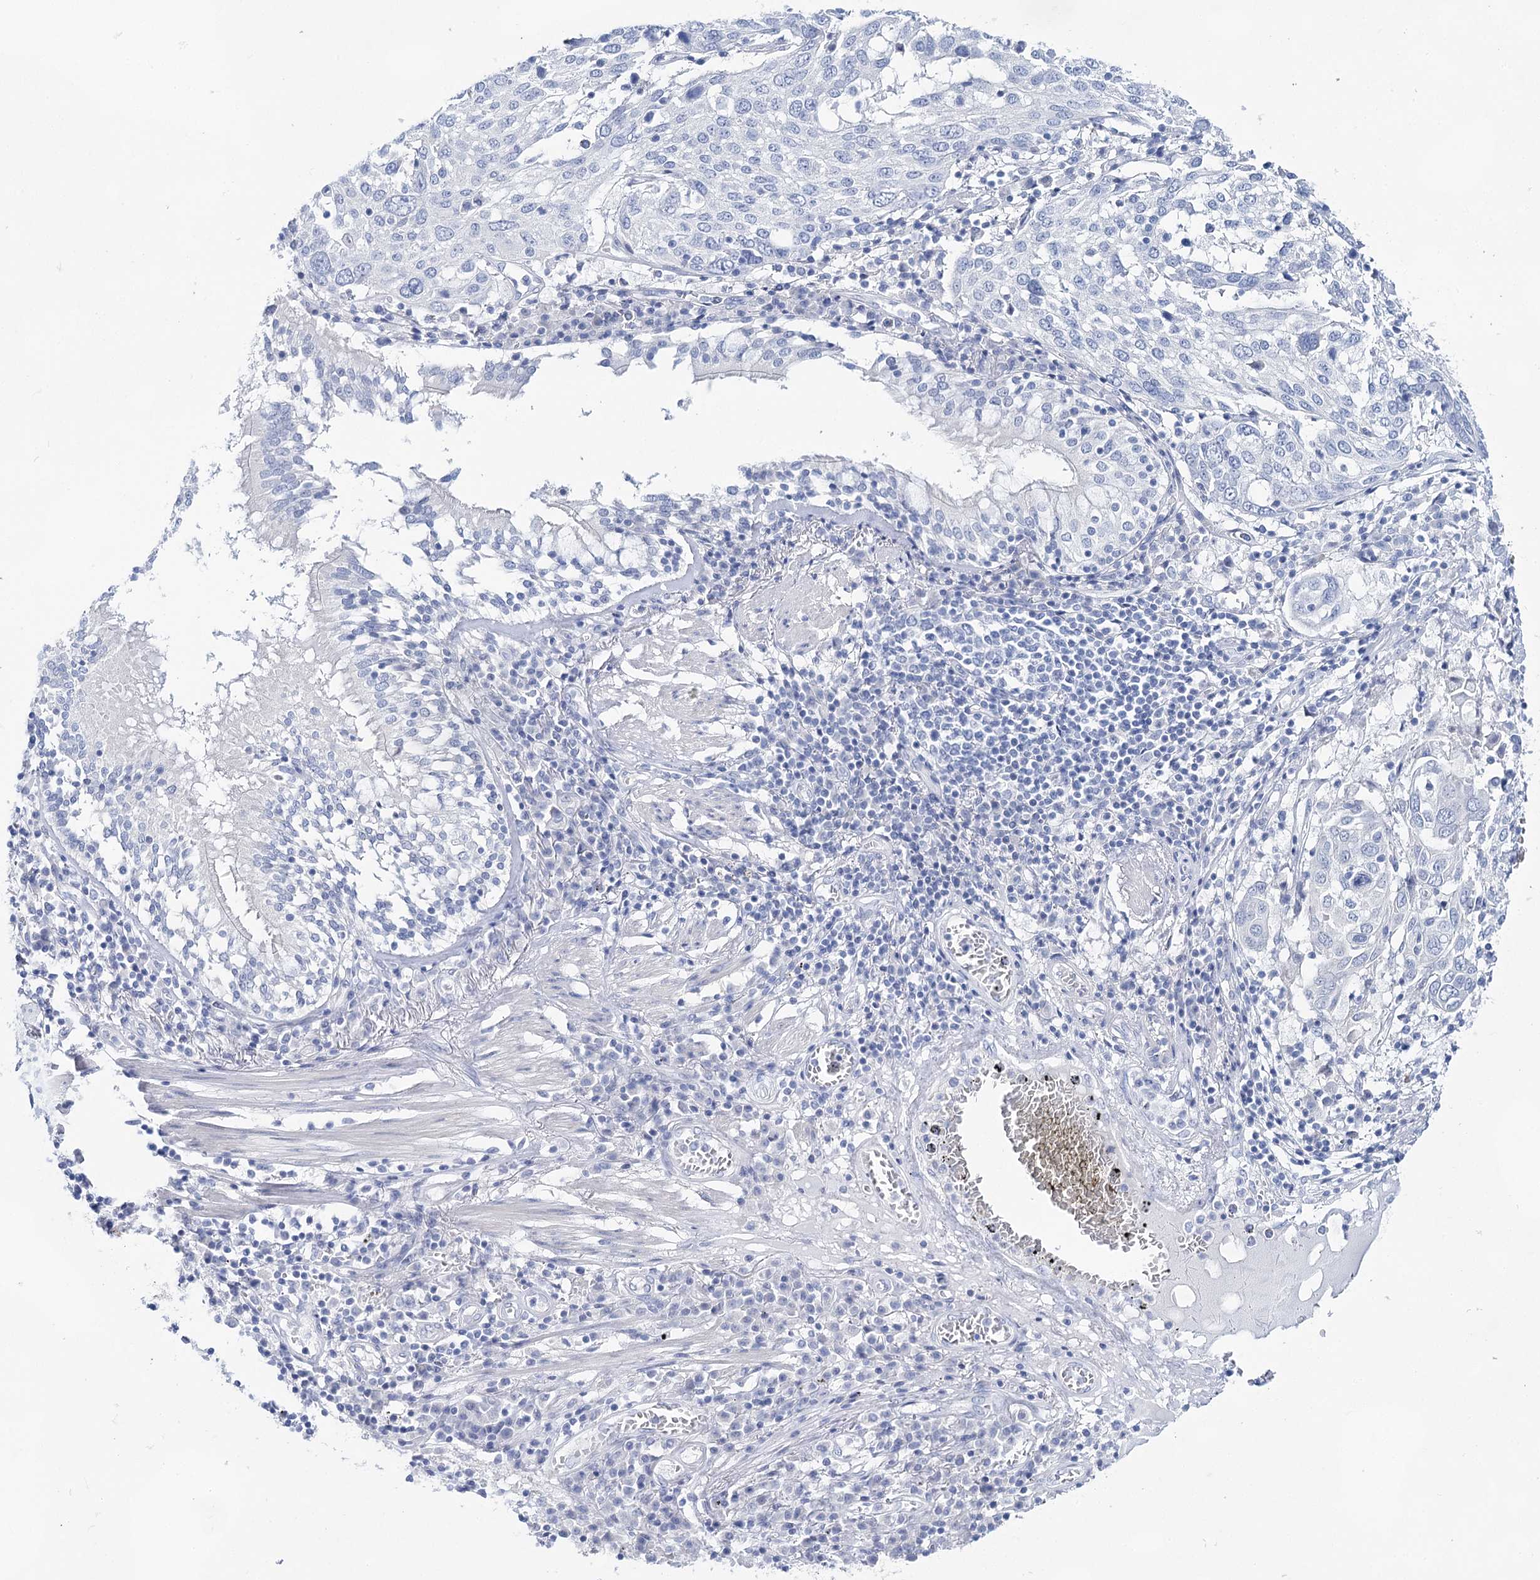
{"staining": {"intensity": "negative", "quantity": "none", "location": "none"}, "tissue": "lung cancer", "cell_type": "Tumor cells", "image_type": "cancer", "snomed": [{"axis": "morphology", "description": "Squamous cell carcinoma, NOS"}, {"axis": "topography", "description": "Lung"}], "caption": "A high-resolution photomicrograph shows immunohistochemistry (IHC) staining of squamous cell carcinoma (lung), which shows no significant expression in tumor cells. Brightfield microscopy of immunohistochemistry stained with DAB (brown) and hematoxylin (blue), captured at high magnification.", "gene": "LALBA", "patient": {"sex": "male", "age": 65}}